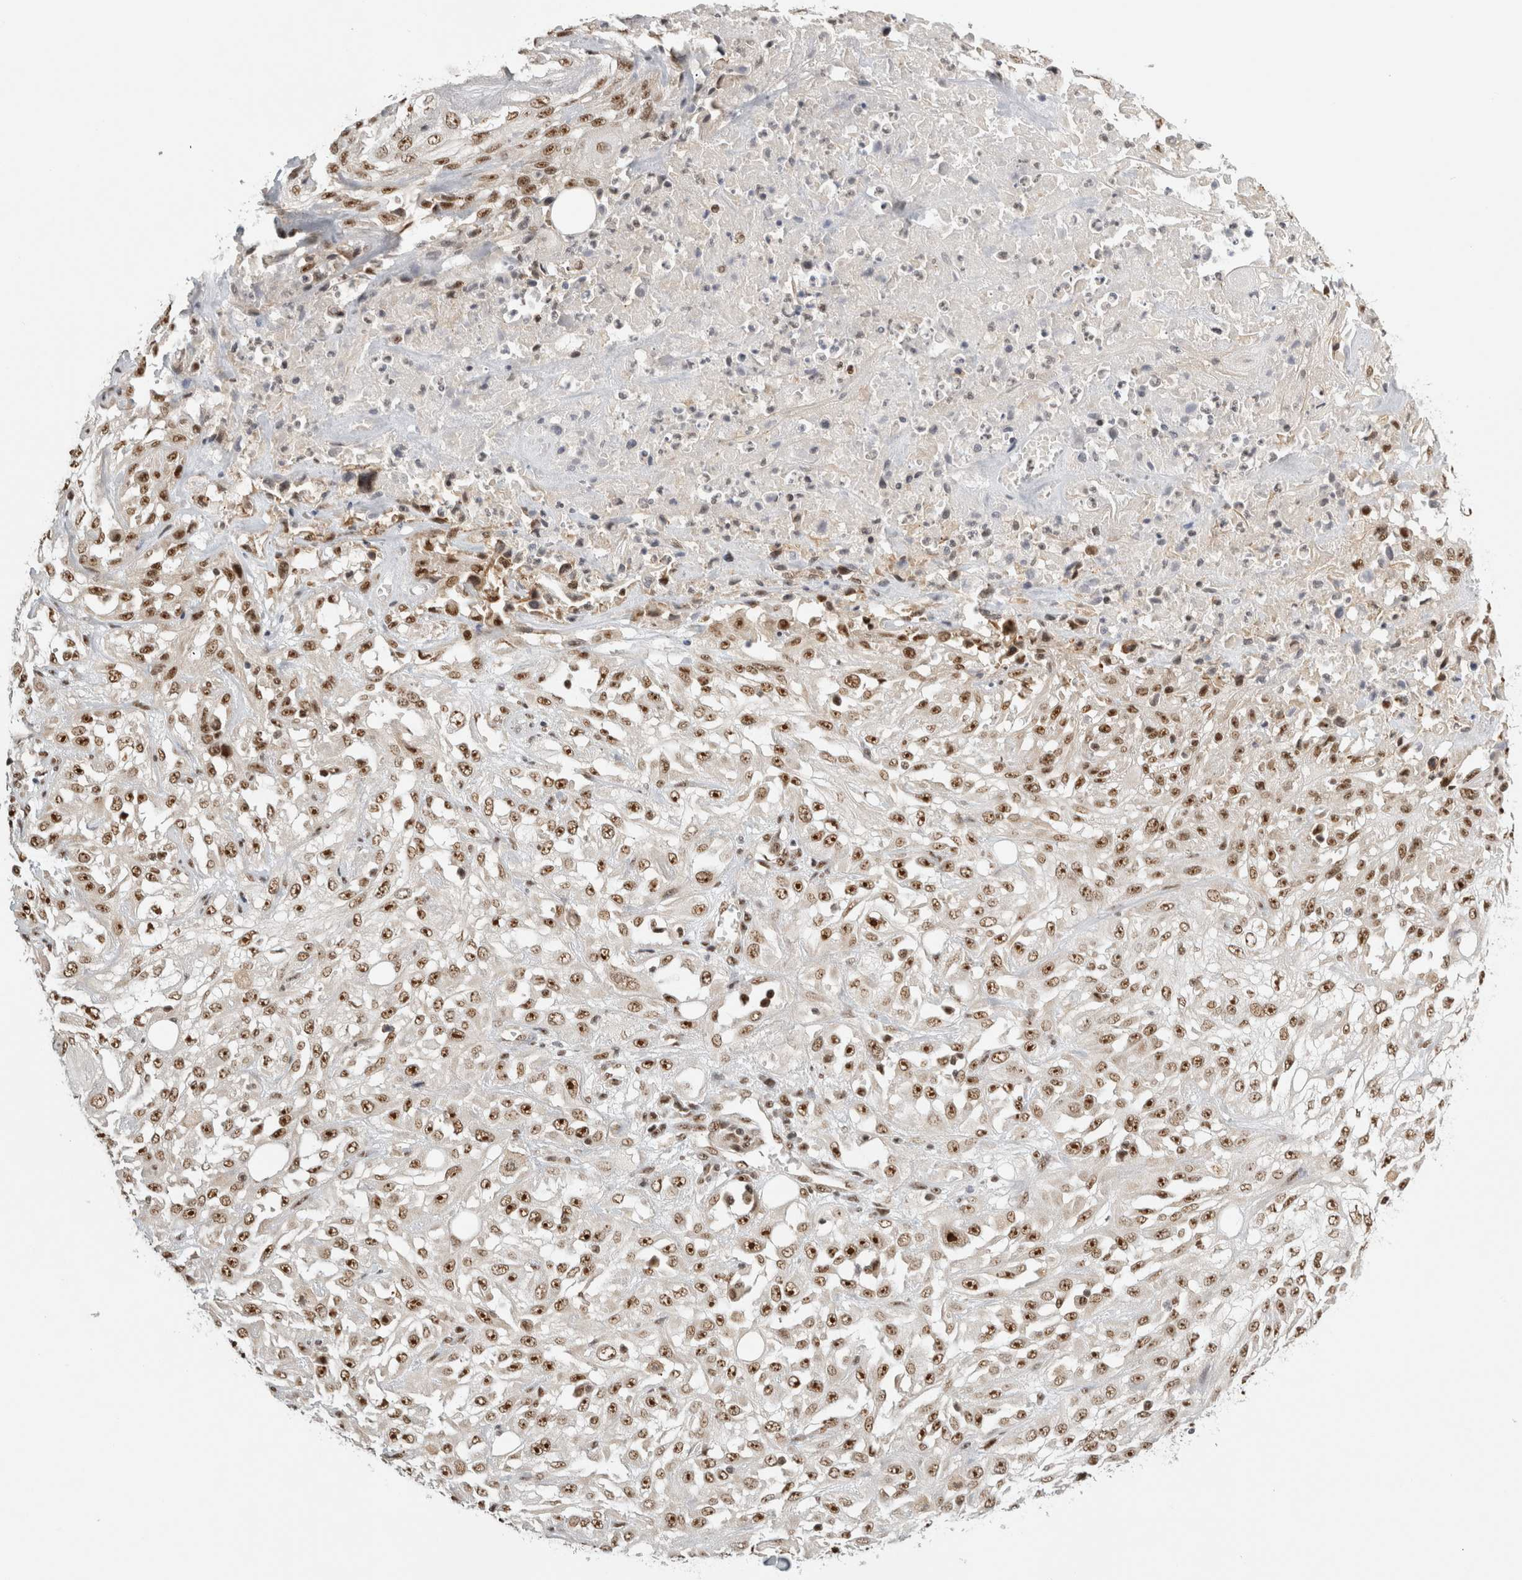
{"staining": {"intensity": "moderate", "quantity": ">75%", "location": "nuclear"}, "tissue": "skin cancer", "cell_type": "Tumor cells", "image_type": "cancer", "snomed": [{"axis": "morphology", "description": "Squamous cell carcinoma, NOS"}, {"axis": "morphology", "description": "Squamous cell carcinoma, metastatic, NOS"}, {"axis": "topography", "description": "Skin"}, {"axis": "topography", "description": "Lymph node"}], "caption": "Protein staining exhibits moderate nuclear positivity in about >75% of tumor cells in squamous cell carcinoma (skin).", "gene": "EBNA1BP2", "patient": {"sex": "male", "age": 75}}